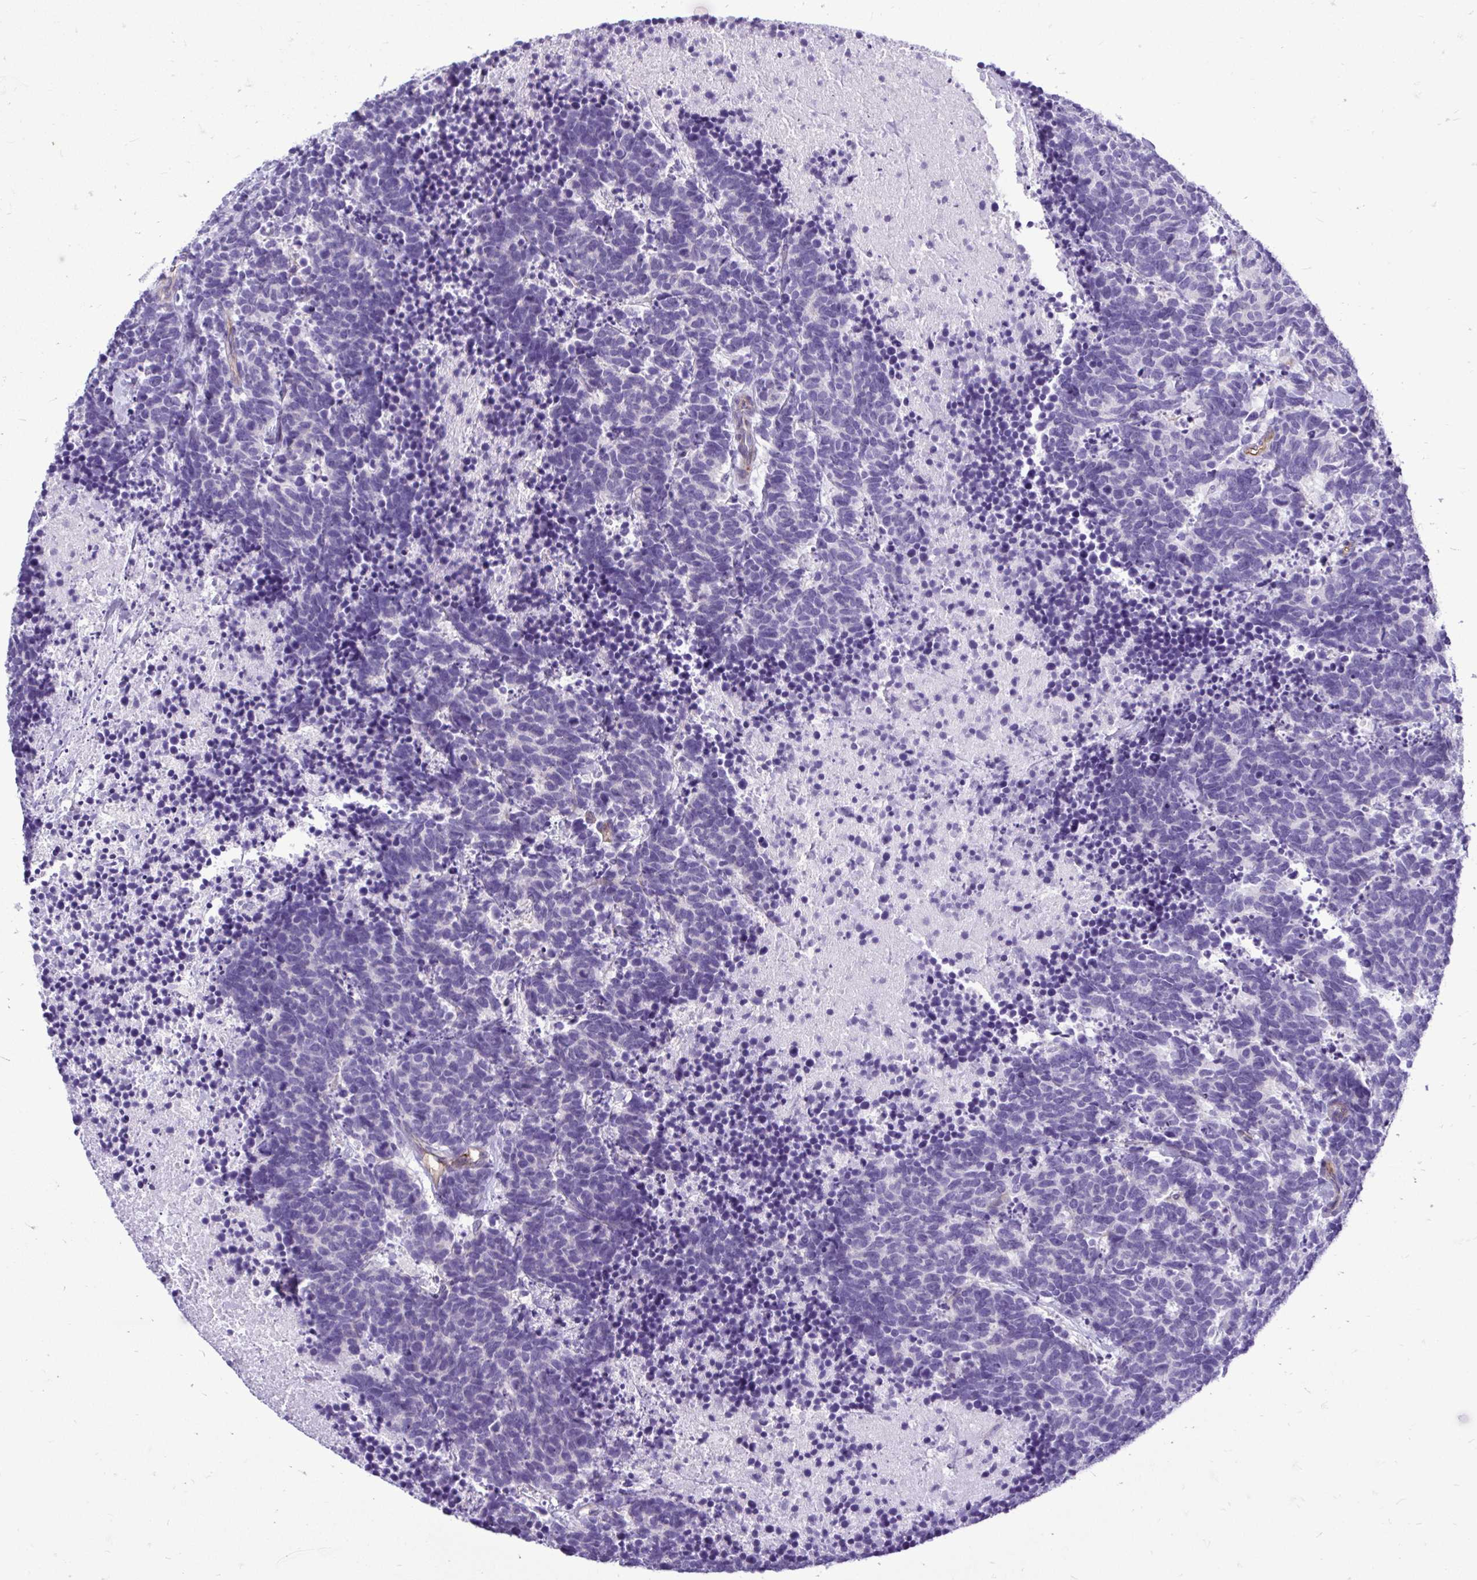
{"staining": {"intensity": "negative", "quantity": "none", "location": "none"}, "tissue": "carcinoid", "cell_type": "Tumor cells", "image_type": "cancer", "snomed": [{"axis": "morphology", "description": "Carcinoma, NOS"}, {"axis": "morphology", "description": "Carcinoid, malignant, NOS"}, {"axis": "topography", "description": "Prostate"}], "caption": "Immunohistochemistry histopathology image of carcinoid stained for a protein (brown), which exhibits no positivity in tumor cells. (Immunohistochemistry, brightfield microscopy, high magnification).", "gene": "ABCG2", "patient": {"sex": "male", "age": 57}}